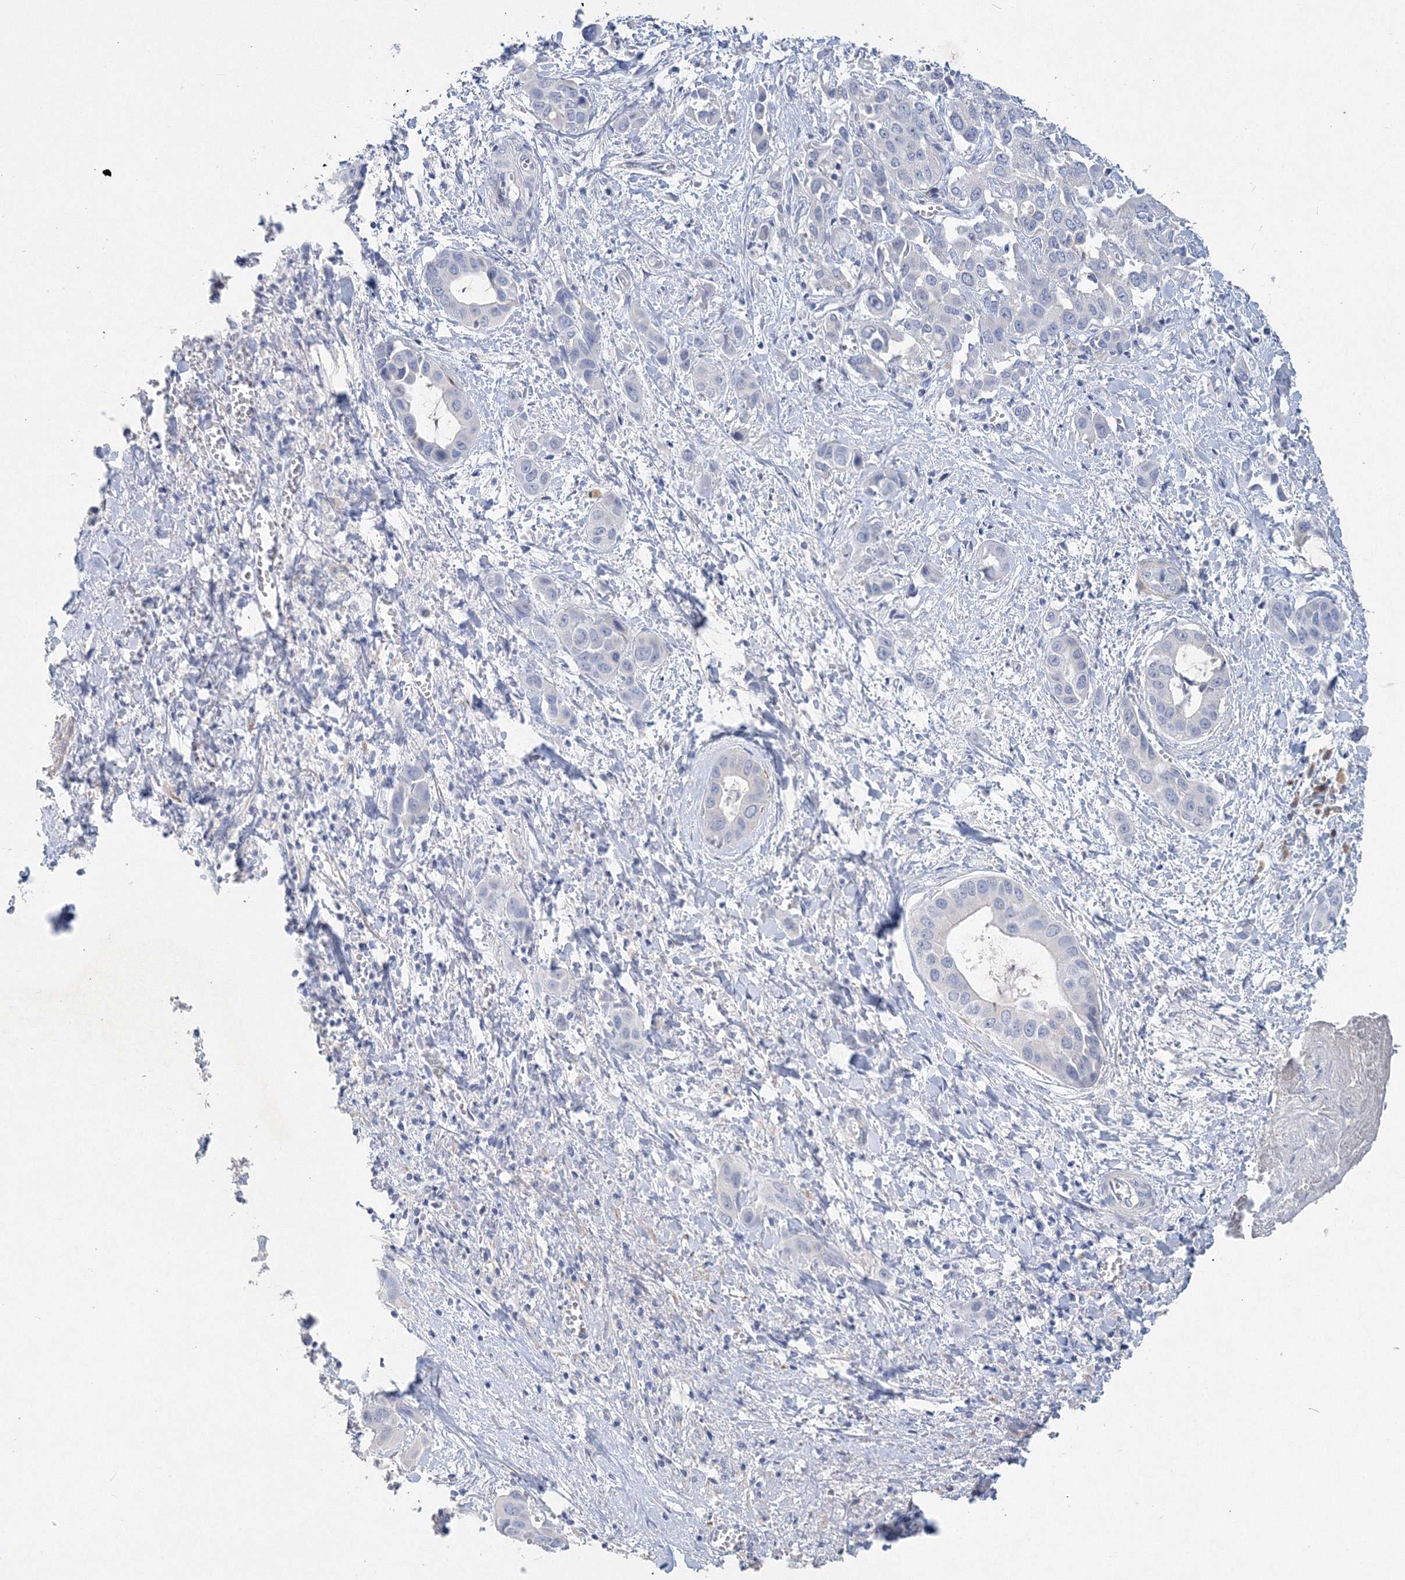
{"staining": {"intensity": "negative", "quantity": "none", "location": "none"}, "tissue": "liver cancer", "cell_type": "Tumor cells", "image_type": "cancer", "snomed": [{"axis": "morphology", "description": "Cholangiocarcinoma"}, {"axis": "topography", "description": "Liver"}], "caption": "The immunohistochemistry (IHC) histopathology image has no significant staining in tumor cells of liver cholangiocarcinoma tissue. The staining was performed using DAB (3,3'-diaminobenzidine) to visualize the protein expression in brown, while the nuclei were stained in blue with hematoxylin (Magnification: 20x).", "gene": "OSBPL6", "patient": {"sex": "female", "age": 52}}